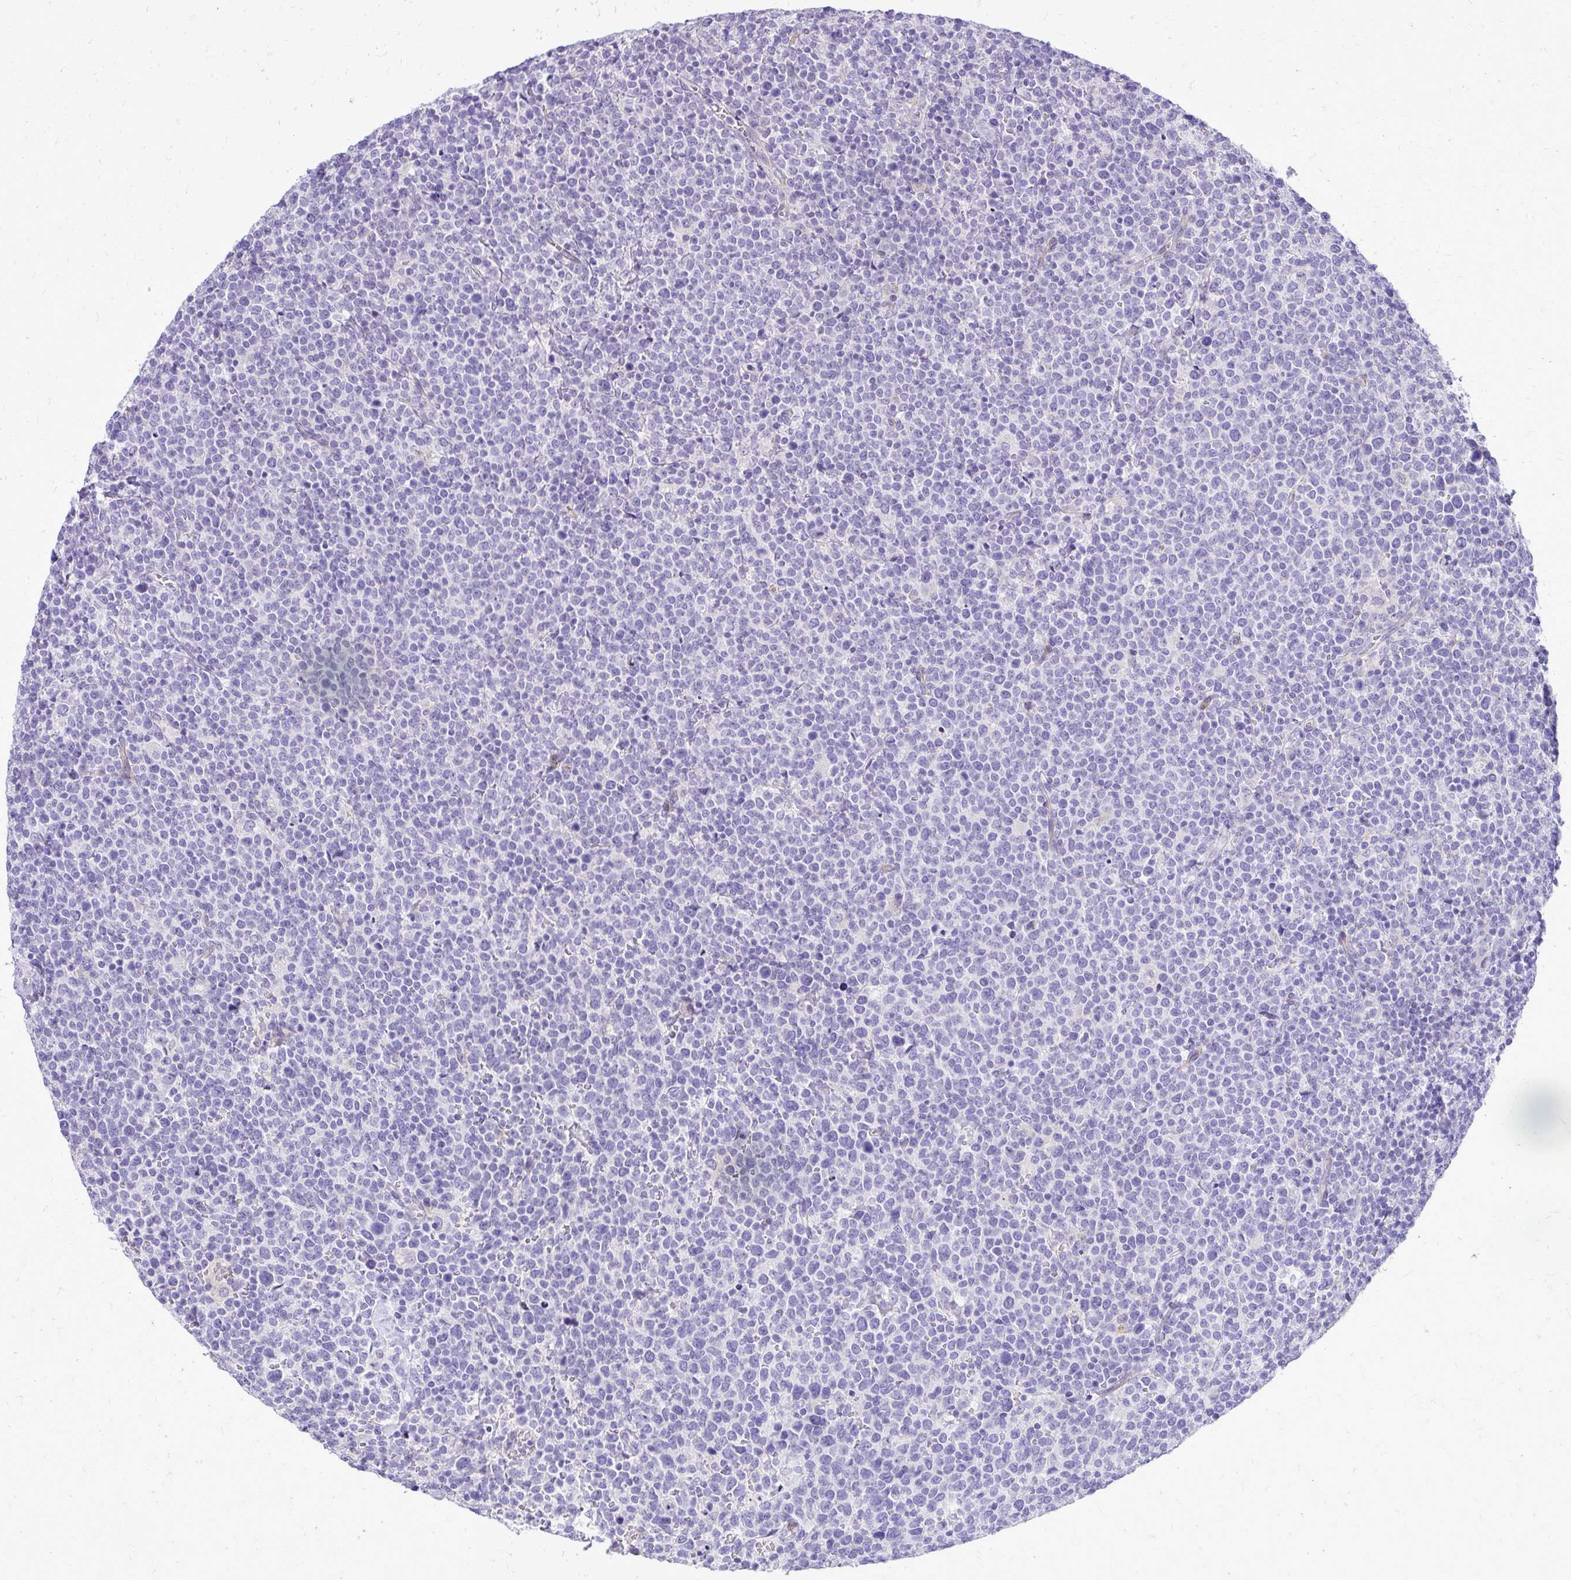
{"staining": {"intensity": "negative", "quantity": "none", "location": "none"}, "tissue": "lymphoma", "cell_type": "Tumor cells", "image_type": "cancer", "snomed": [{"axis": "morphology", "description": "Malignant lymphoma, non-Hodgkin's type, High grade"}, {"axis": "topography", "description": "Lymph node"}], "caption": "This is an immunohistochemistry (IHC) image of human high-grade malignant lymphoma, non-Hodgkin's type. There is no staining in tumor cells.", "gene": "PELI3", "patient": {"sex": "male", "age": 61}}